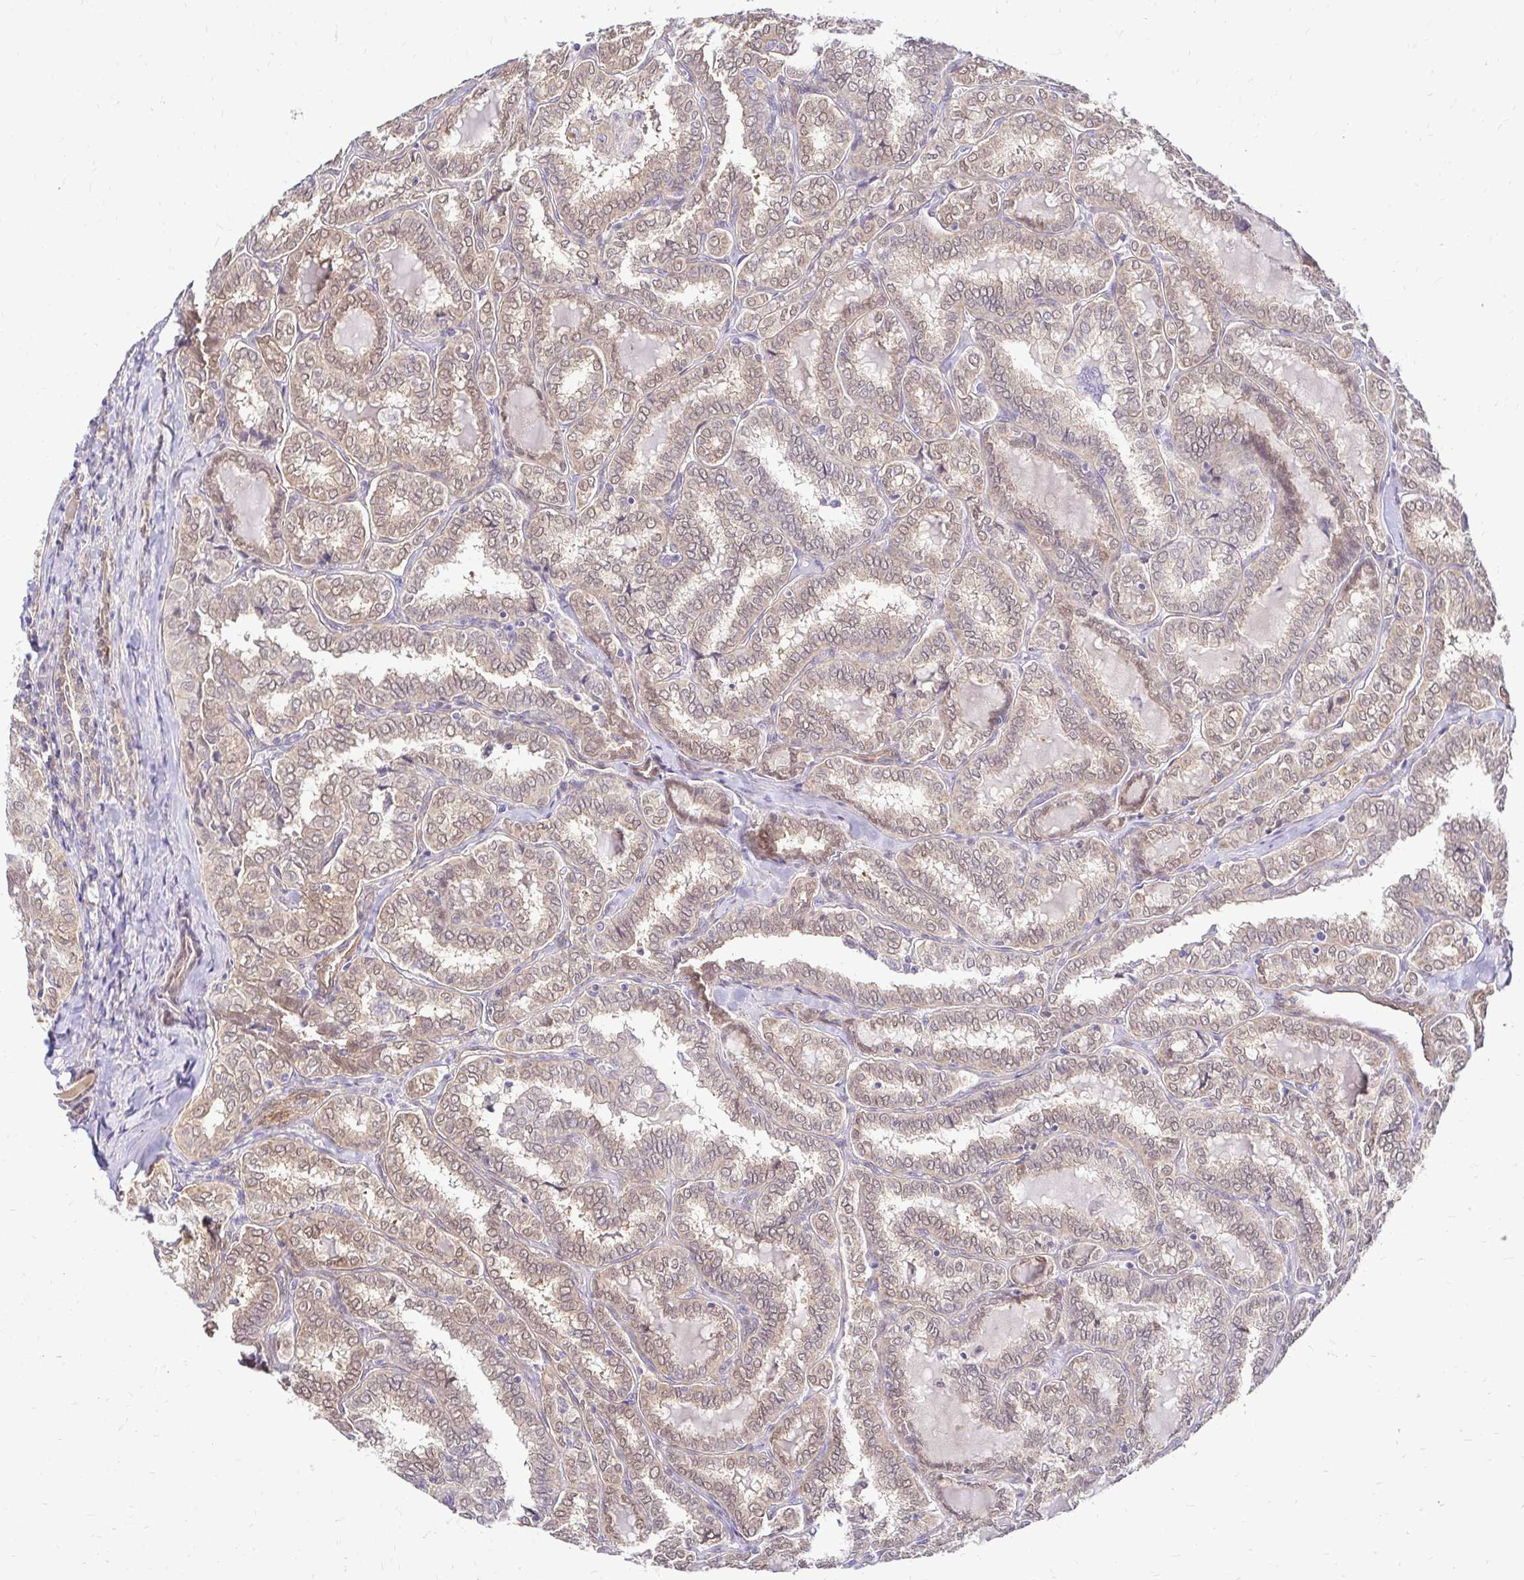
{"staining": {"intensity": "moderate", "quantity": ">75%", "location": "cytoplasmic/membranous,nuclear"}, "tissue": "thyroid cancer", "cell_type": "Tumor cells", "image_type": "cancer", "snomed": [{"axis": "morphology", "description": "Papillary adenocarcinoma, NOS"}, {"axis": "topography", "description": "Thyroid gland"}], "caption": "Papillary adenocarcinoma (thyroid) stained with a protein marker shows moderate staining in tumor cells.", "gene": "YAP1", "patient": {"sex": "female", "age": 30}}